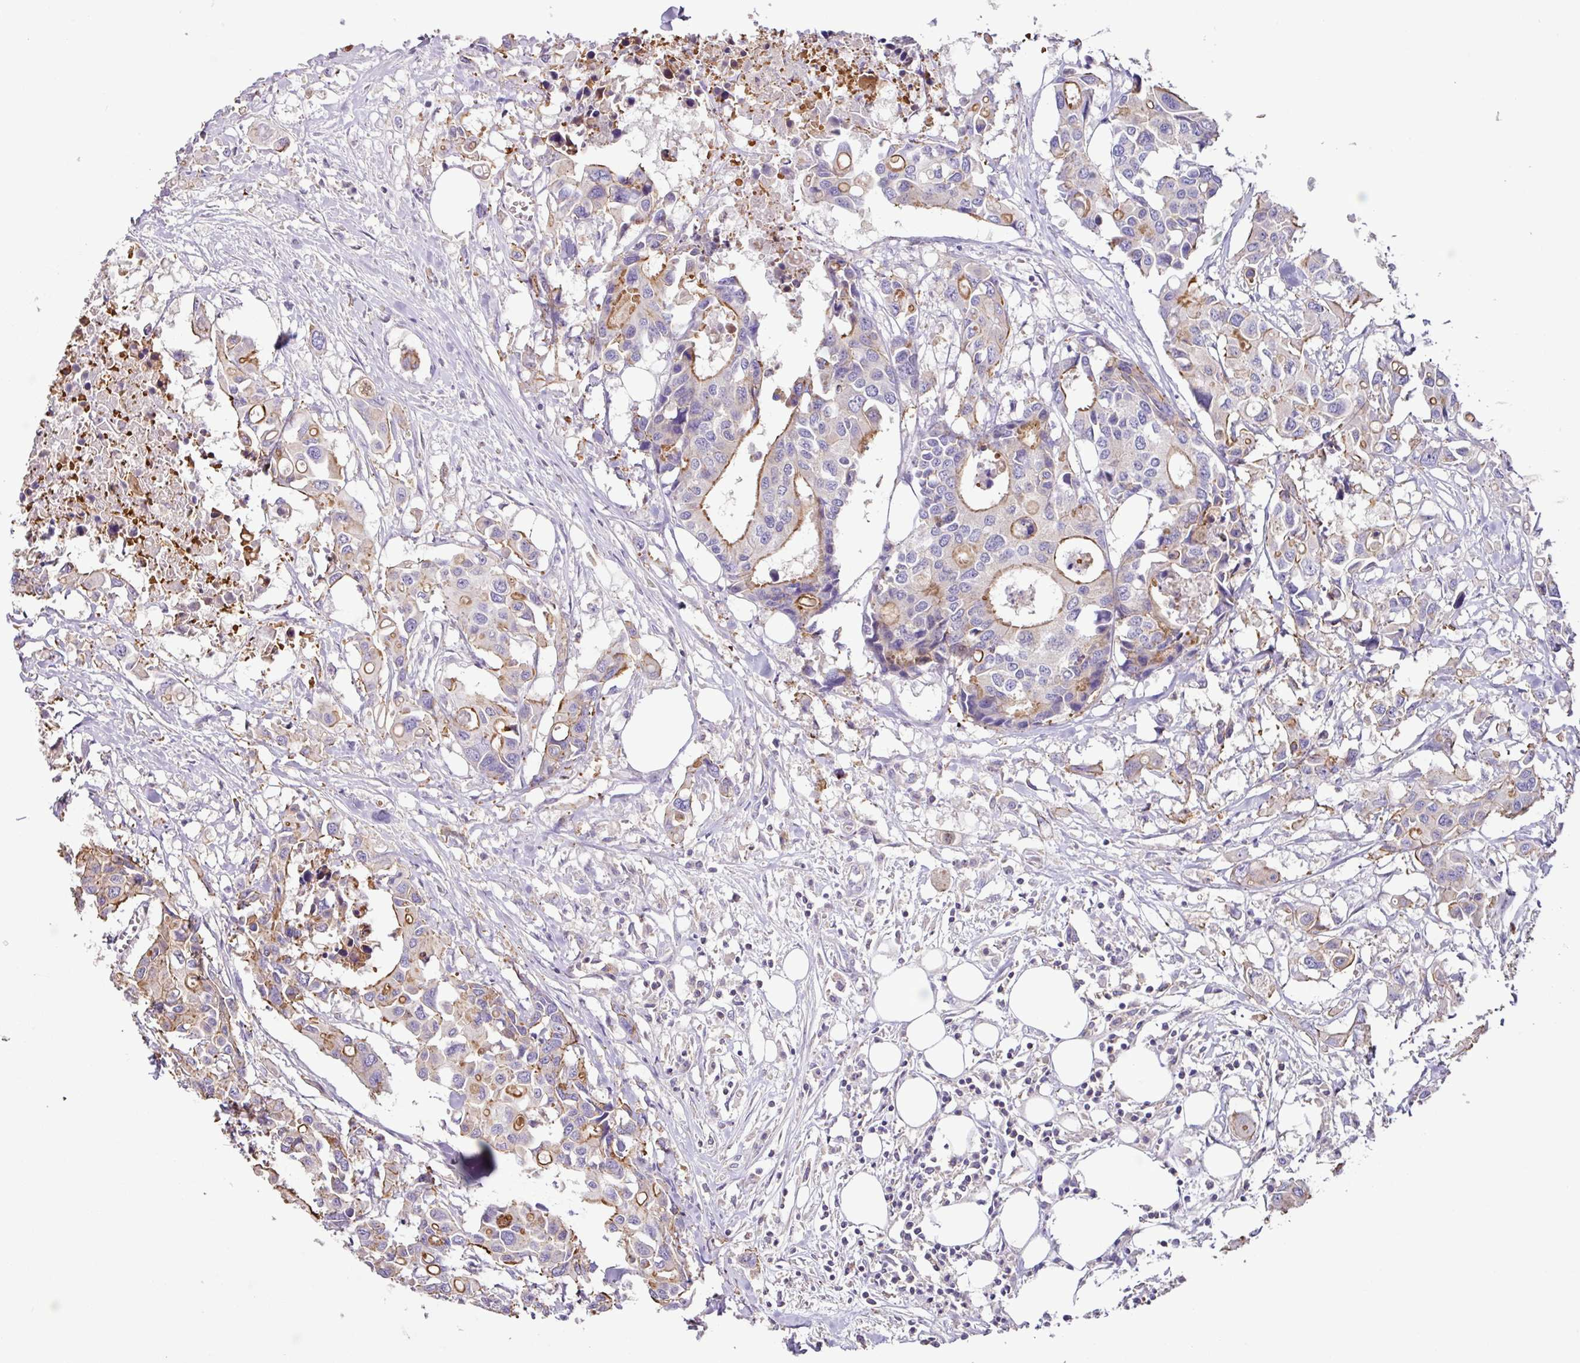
{"staining": {"intensity": "moderate", "quantity": "<25%", "location": "cytoplasmic/membranous"}, "tissue": "colorectal cancer", "cell_type": "Tumor cells", "image_type": "cancer", "snomed": [{"axis": "morphology", "description": "Adenocarcinoma, NOS"}, {"axis": "topography", "description": "Colon"}], "caption": "Immunohistochemical staining of colorectal cancer exhibits low levels of moderate cytoplasmic/membranous expression in approximately <25% of tumor cells.", "gene": "AGR3", "patient": {"sex": "male", "age": 77}}